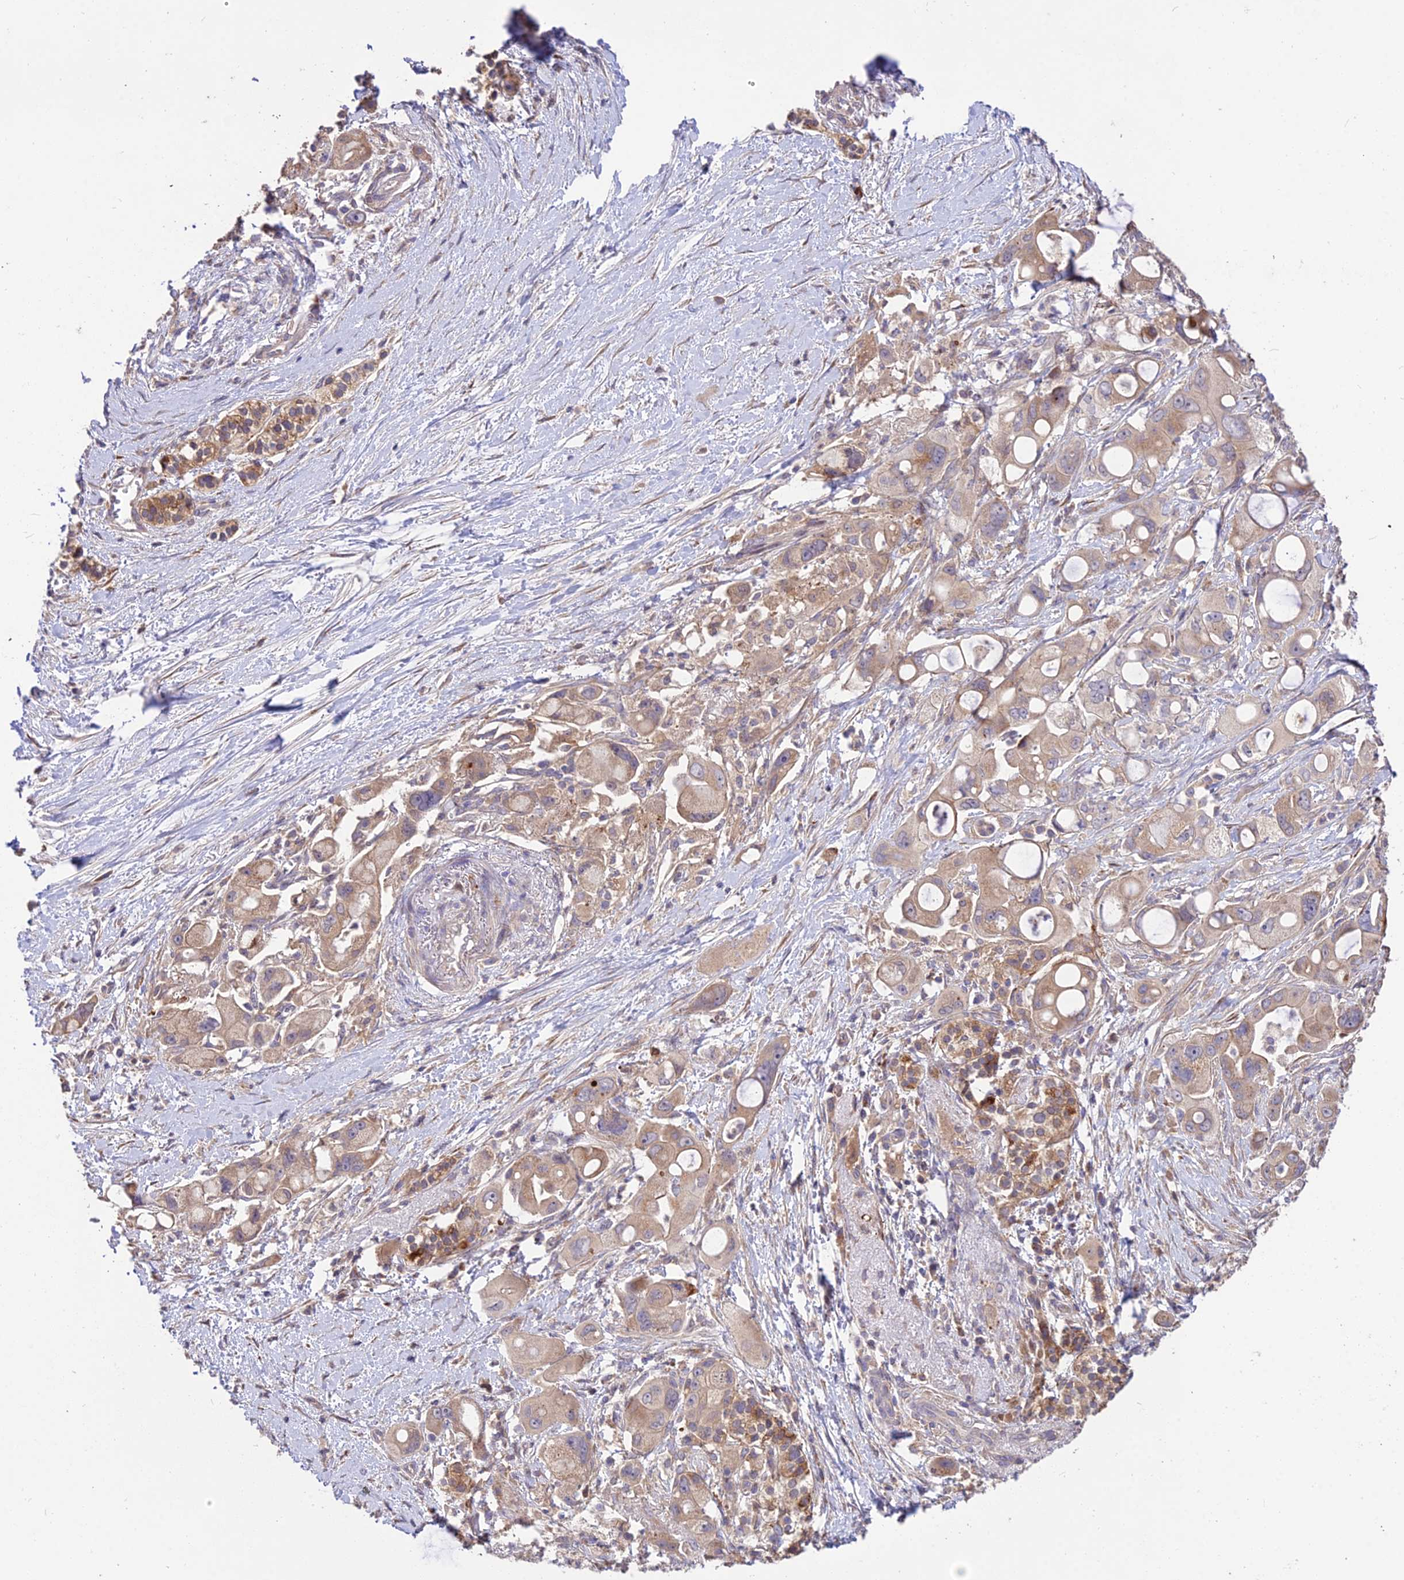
{"staining": {"intensity": "moderate", "quantity": ">75%", "location": "cytoplasmic/membranous"}, "tissue": "pancreatic cancer", "cell_type": "Tumor cells", "image_type": "cancer", "snomed": [{"axis": "morphology", "description": "Adenocarcinoma, NOS"}, {"axis": "topography", "description": "Pancreas"}], "caption": "The immunohistochemical stain shows moderate cytoplasmic/membranous expression in tumor cells of pancreatic cancer tissue.", "gene": "ROCK1", "patient": {"sex": "male", "age": 68}}